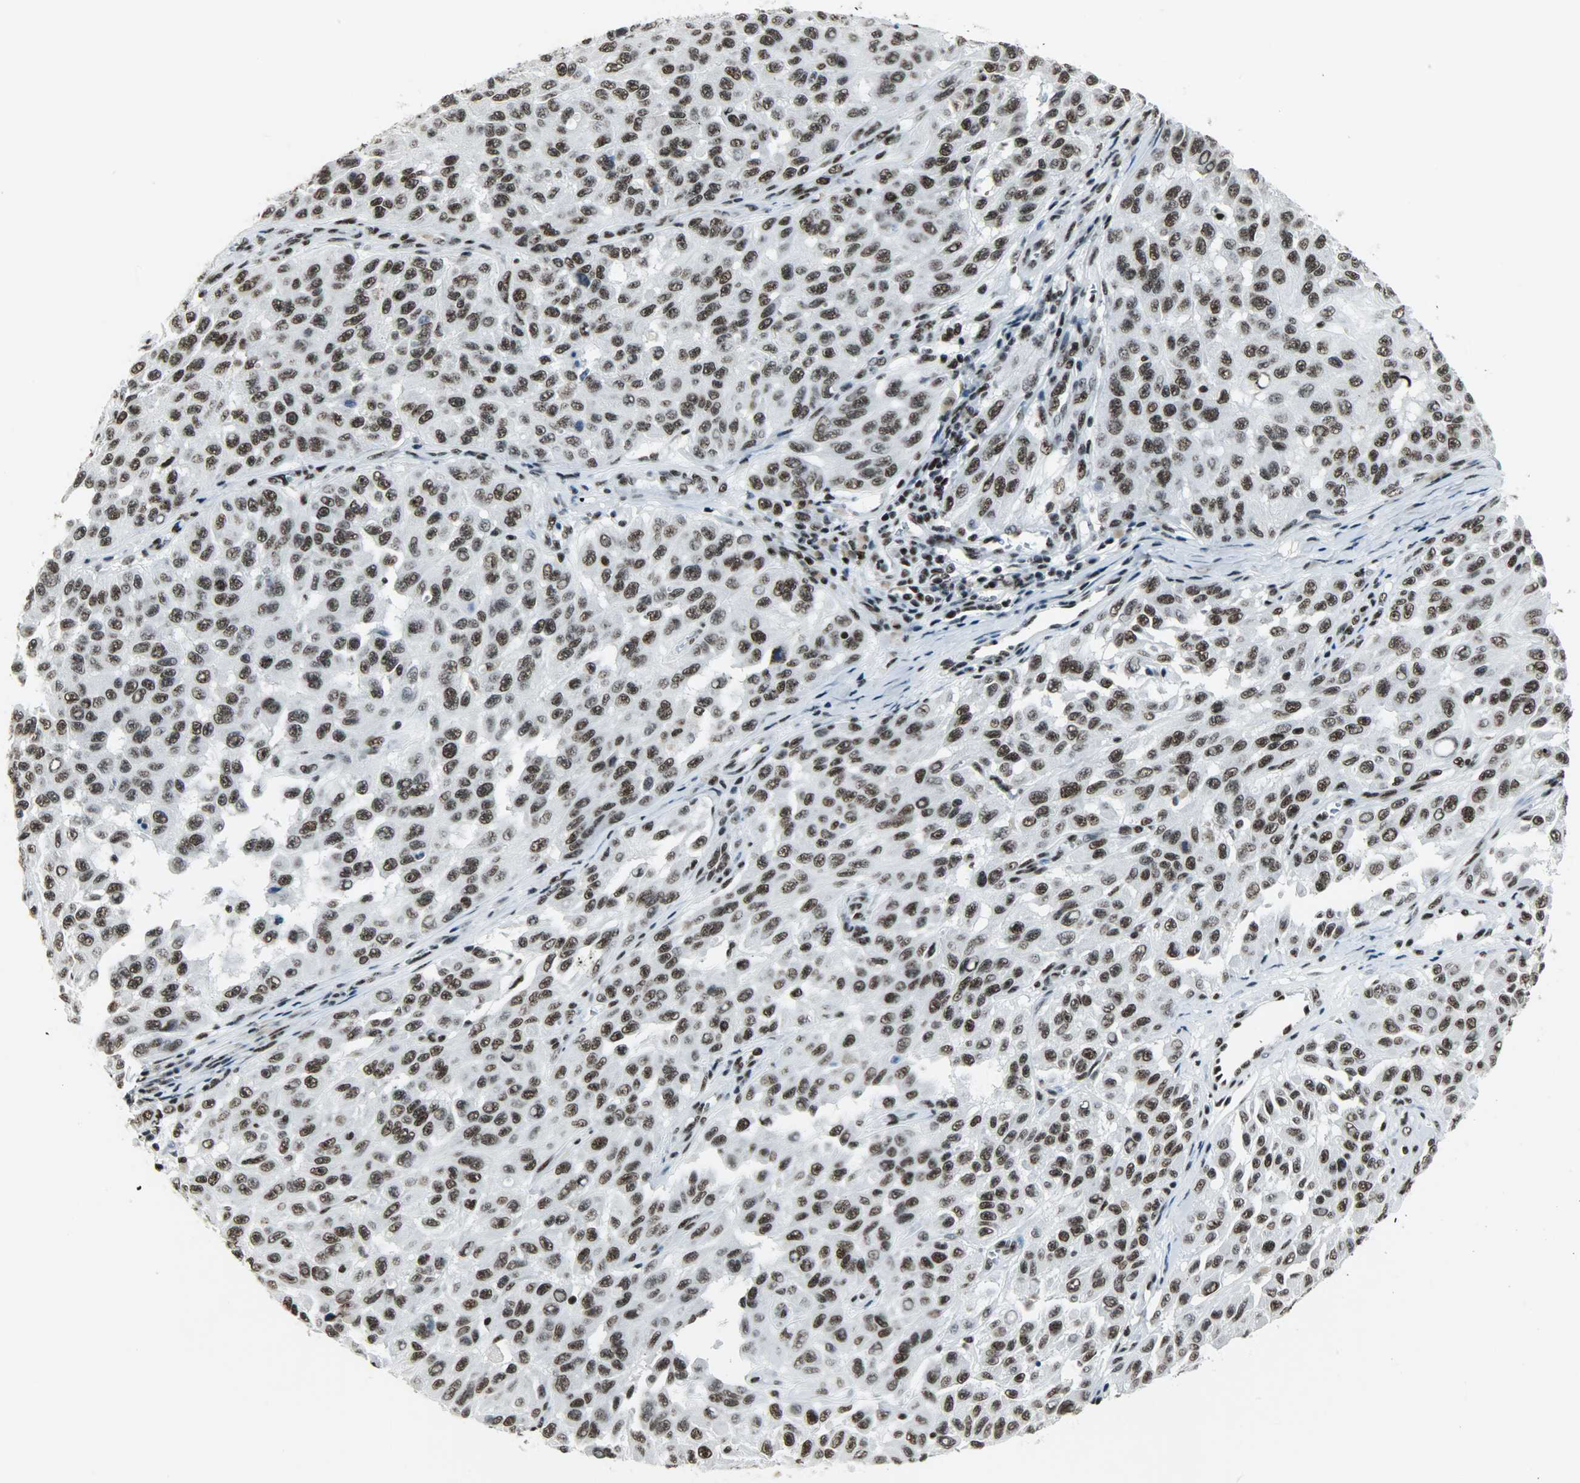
{"staining": {"intensity": "strong", "quantity": ">75%", "location": "nuclear"}, "tissue": "melanoma", "cell_type": "Tumor cells", "image_type": "cancer", "snomed": [{"axis": "morphology", "description": "Malignant melanoma, NOS"}, {"axis": "topography", "description": "Skin"}], "caption": "A photomicrograph of human malignant melanoma stained for a protein demonstrates strong nuclear brown staining in tumor cells.", "gene": "SNRPA", "patient": {"sex": "male", "age": 30}}